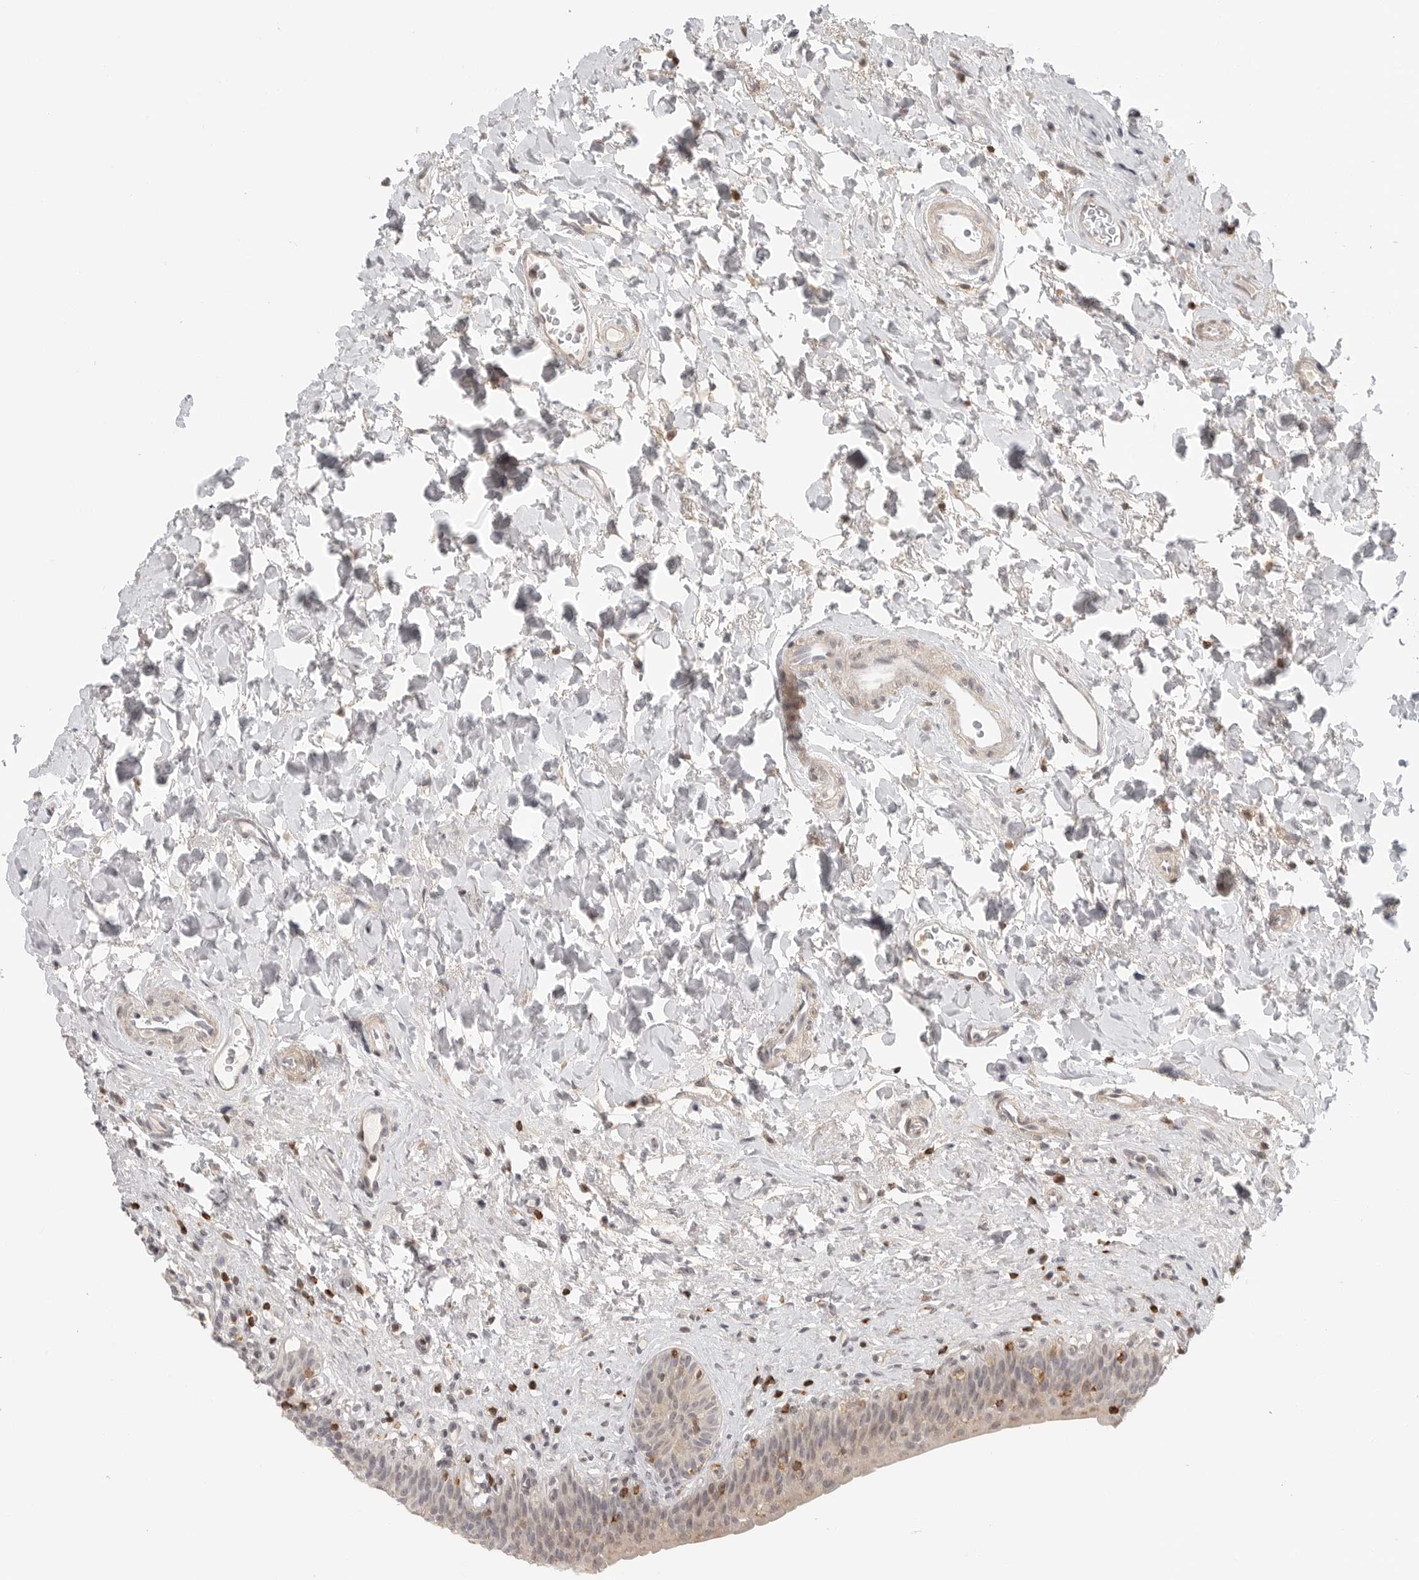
{"staining": {"intensity": "negative", "quantity": "none", "location": "none"}, "tissue": "urinary bladder", "cell_type": "Urothelial cells", "image_type": "normal", "snomed": [{"axis": "morphology", "description": "Normal tissue, NOS"}, {"axis": "topography", "description": "Urinary bladder"}], "caption": "The IHC image has no significant staining in urothelial cells of urinary bladder. (Stains: DAB (3,3'-diaminobenzidine) immunohistochemistry with hematoxylin counter stain, Microscopy: brightfield microscopy at high magnification).", "gene": "SH3KBP1", "patient": {"sex": "male", "age": 83}}